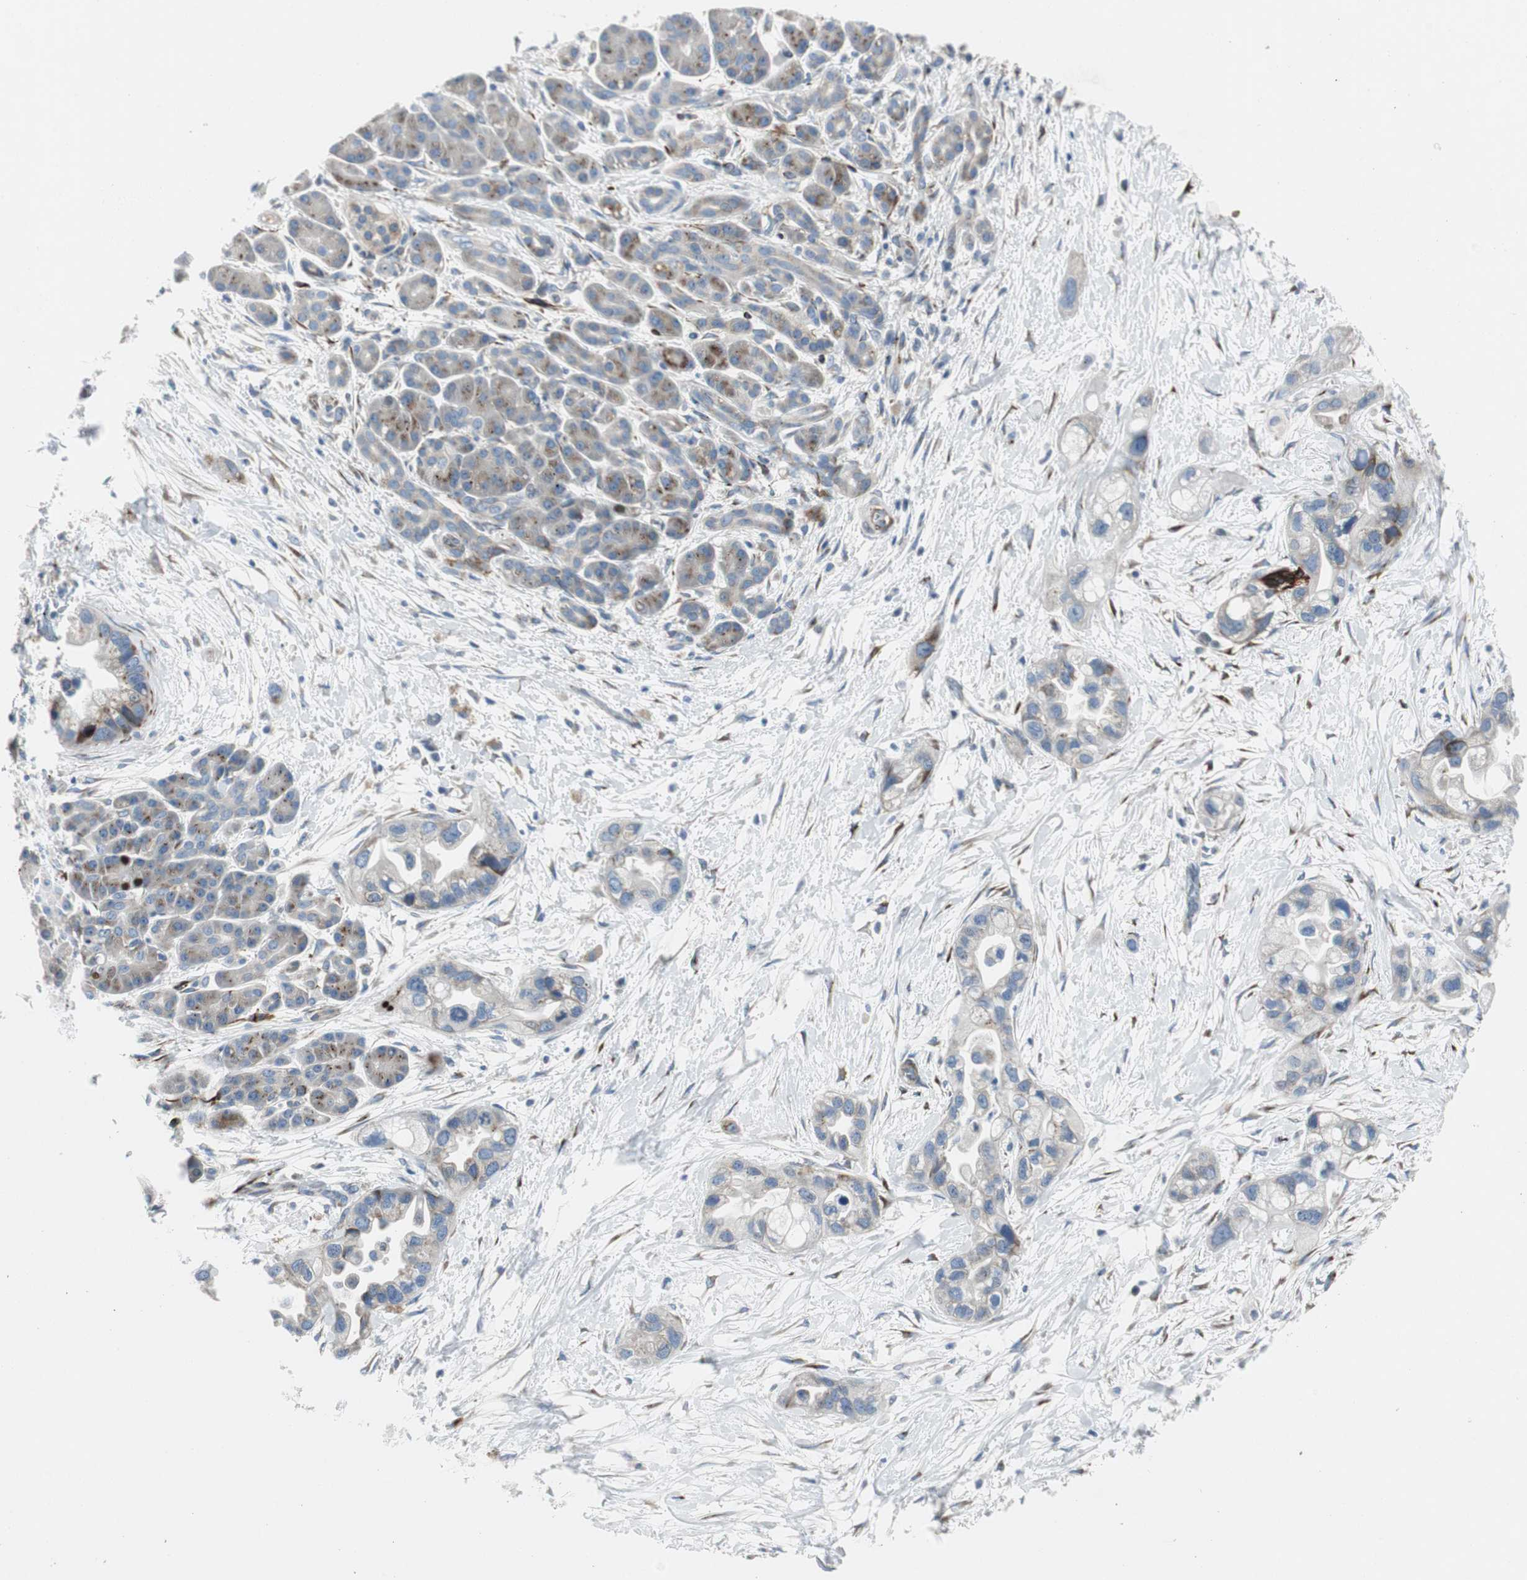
{"staining": {"intensity": "moderate", "quantity": "25%-75%", "location": "cytoplasmic/membranous"}, "tissue": "pancreatic cancer", "cell_type": "Tumor cells", "image_type": "cancer", "snomed": [{"axis": "morphology", "description": "Adenocarcinoma, NOS"}, {"axis": "topography", "description": "Pancreas"}], "caption": "A medium amount of moderate cytoplasmic/membranous staining is seen in about 25%-75% of tumor cells in pancreatic cancer tissue.", "gene": "BBC3", "patient": {"sex": "female", "age": 77}}